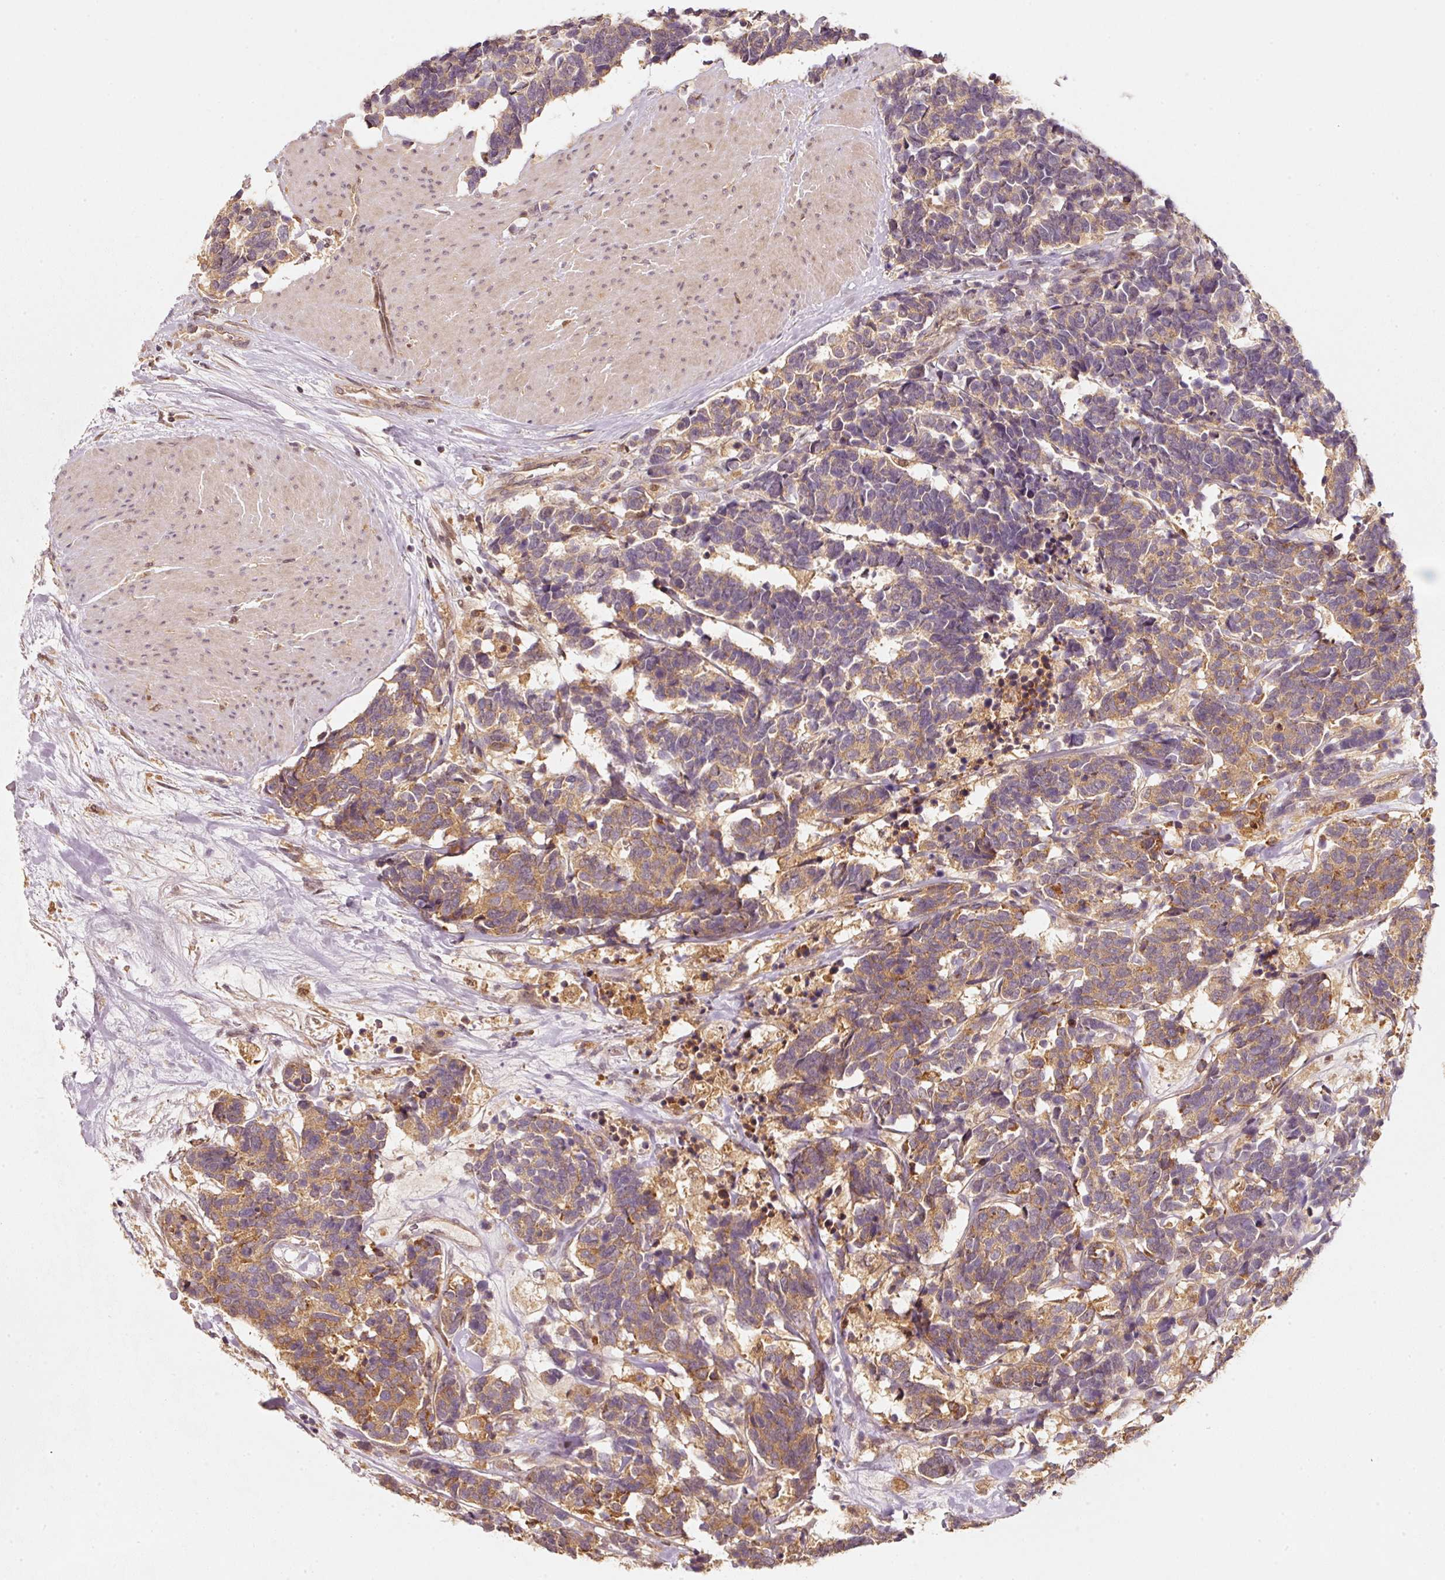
{"staining": {"intensity": "moderate", "quantity": ">75%", "location": "cytoplasmic/membranous"}, "tissue": "carcinoid", "cell_type": "Tumor cells", "image_type": "cancer", "snomed": [{"axis": "morphology", "description": "Carcinoma, NOS"}, {"axis": "morphology", "description": "Carcinoid, malignant, NOS"}, {"axis": "topography", "description": "Urinary bladder"}], "caption": "The histopathology image exhibits immunohistochemical staining of carcinoma. There is moderate cytoplasmic/membranous positivity is appreciated in about >75% of tumor cells. (brown staining indicates protein expression, while blue staining denotes nuclei).", "gene": "RRAS2", "patient": {"sex": "male", "age": 57}}